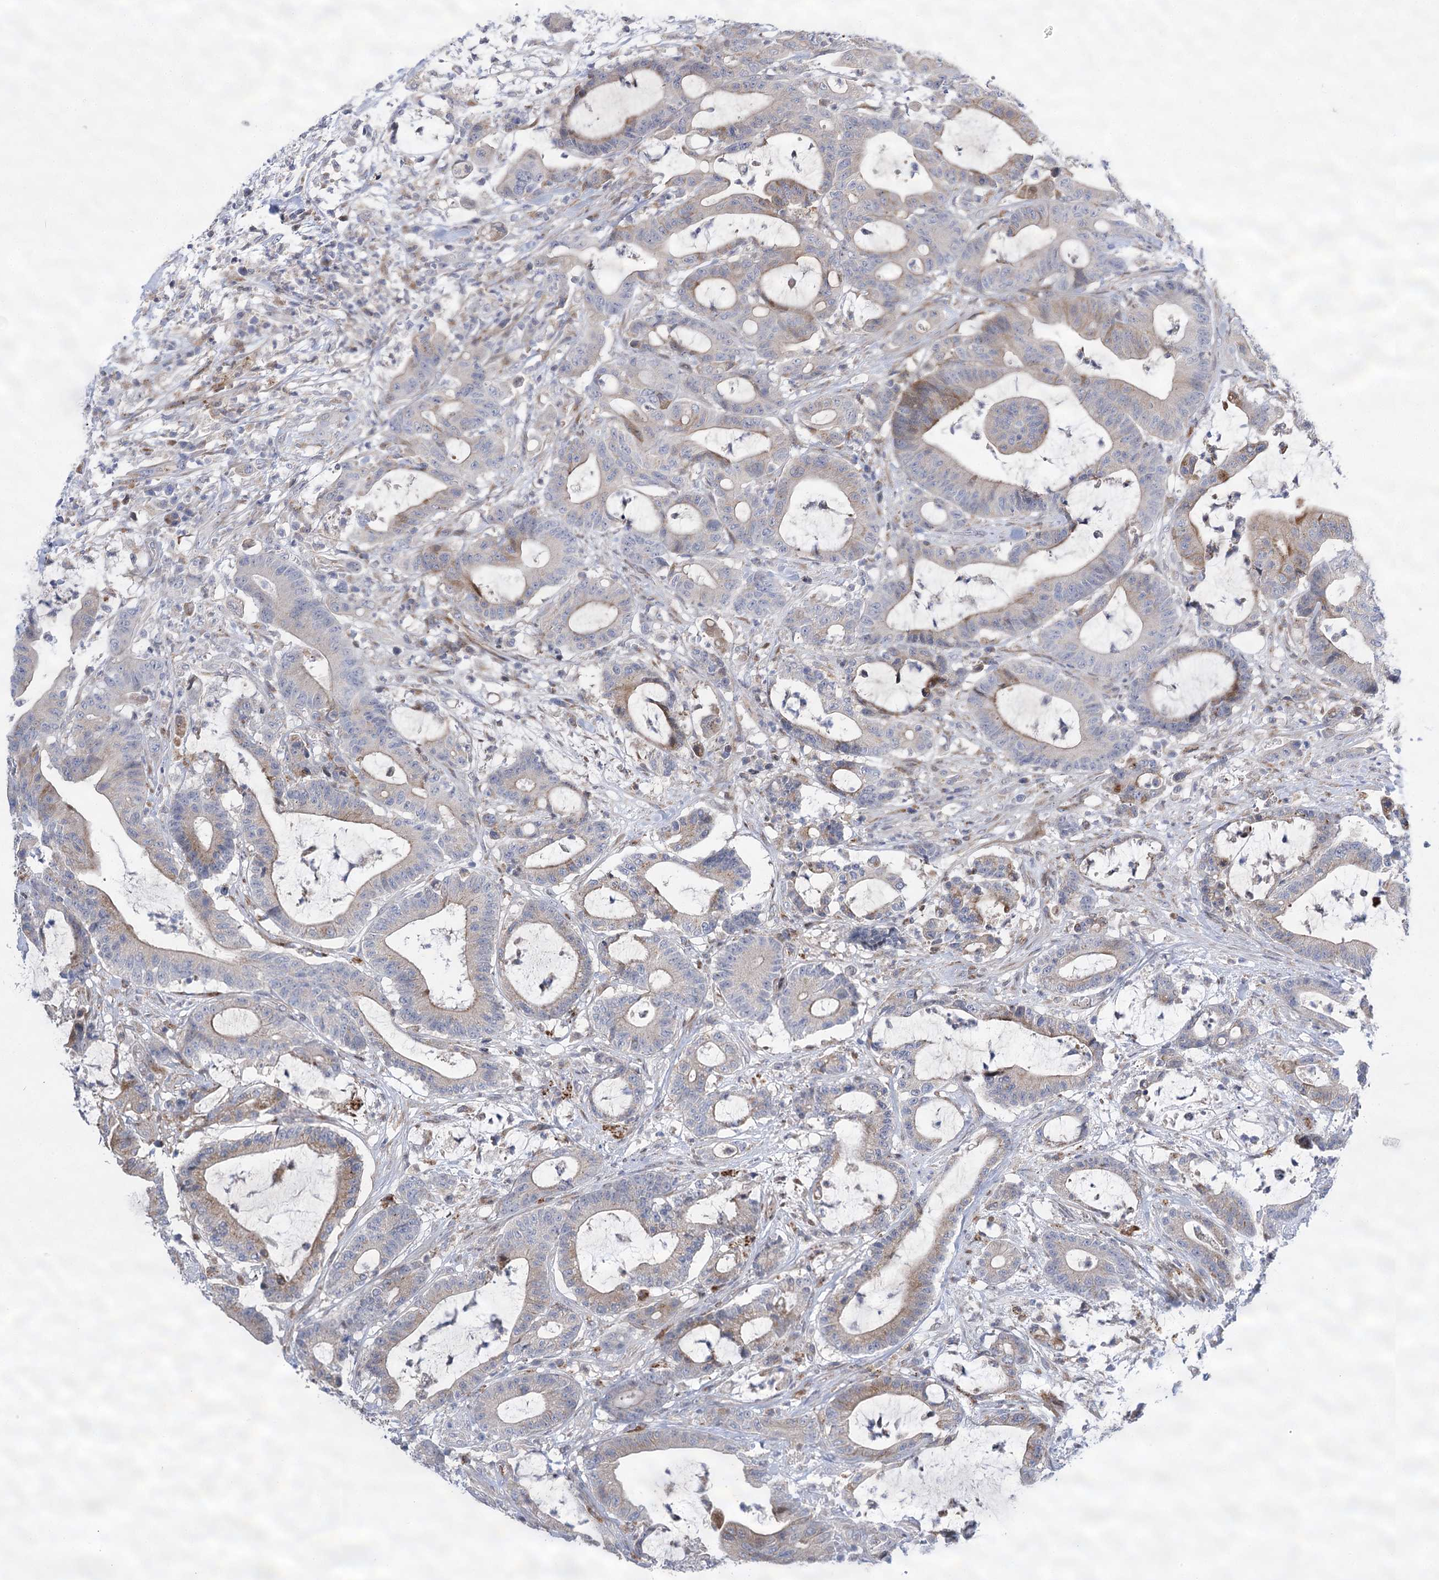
{"staining": {"intensity": "weak", "quantity": "<25%", "location": "cytoplasmic/membranous"}, "tissue": "colorectal cancer", "cell_type": "Tumor cells", "image_type": "cancer", "snomed": [{"axis": "morphology", "description": "Adenocarcinoma, NOS"}, {"axis": "topography", "description": "Colon"}], "caption": "Human colorectal cancer stained for a protein using immunohistochemistry shows no expression in tumor cells.", "gene": "NME7", "patient": {"sex": "female", "age": 84}}